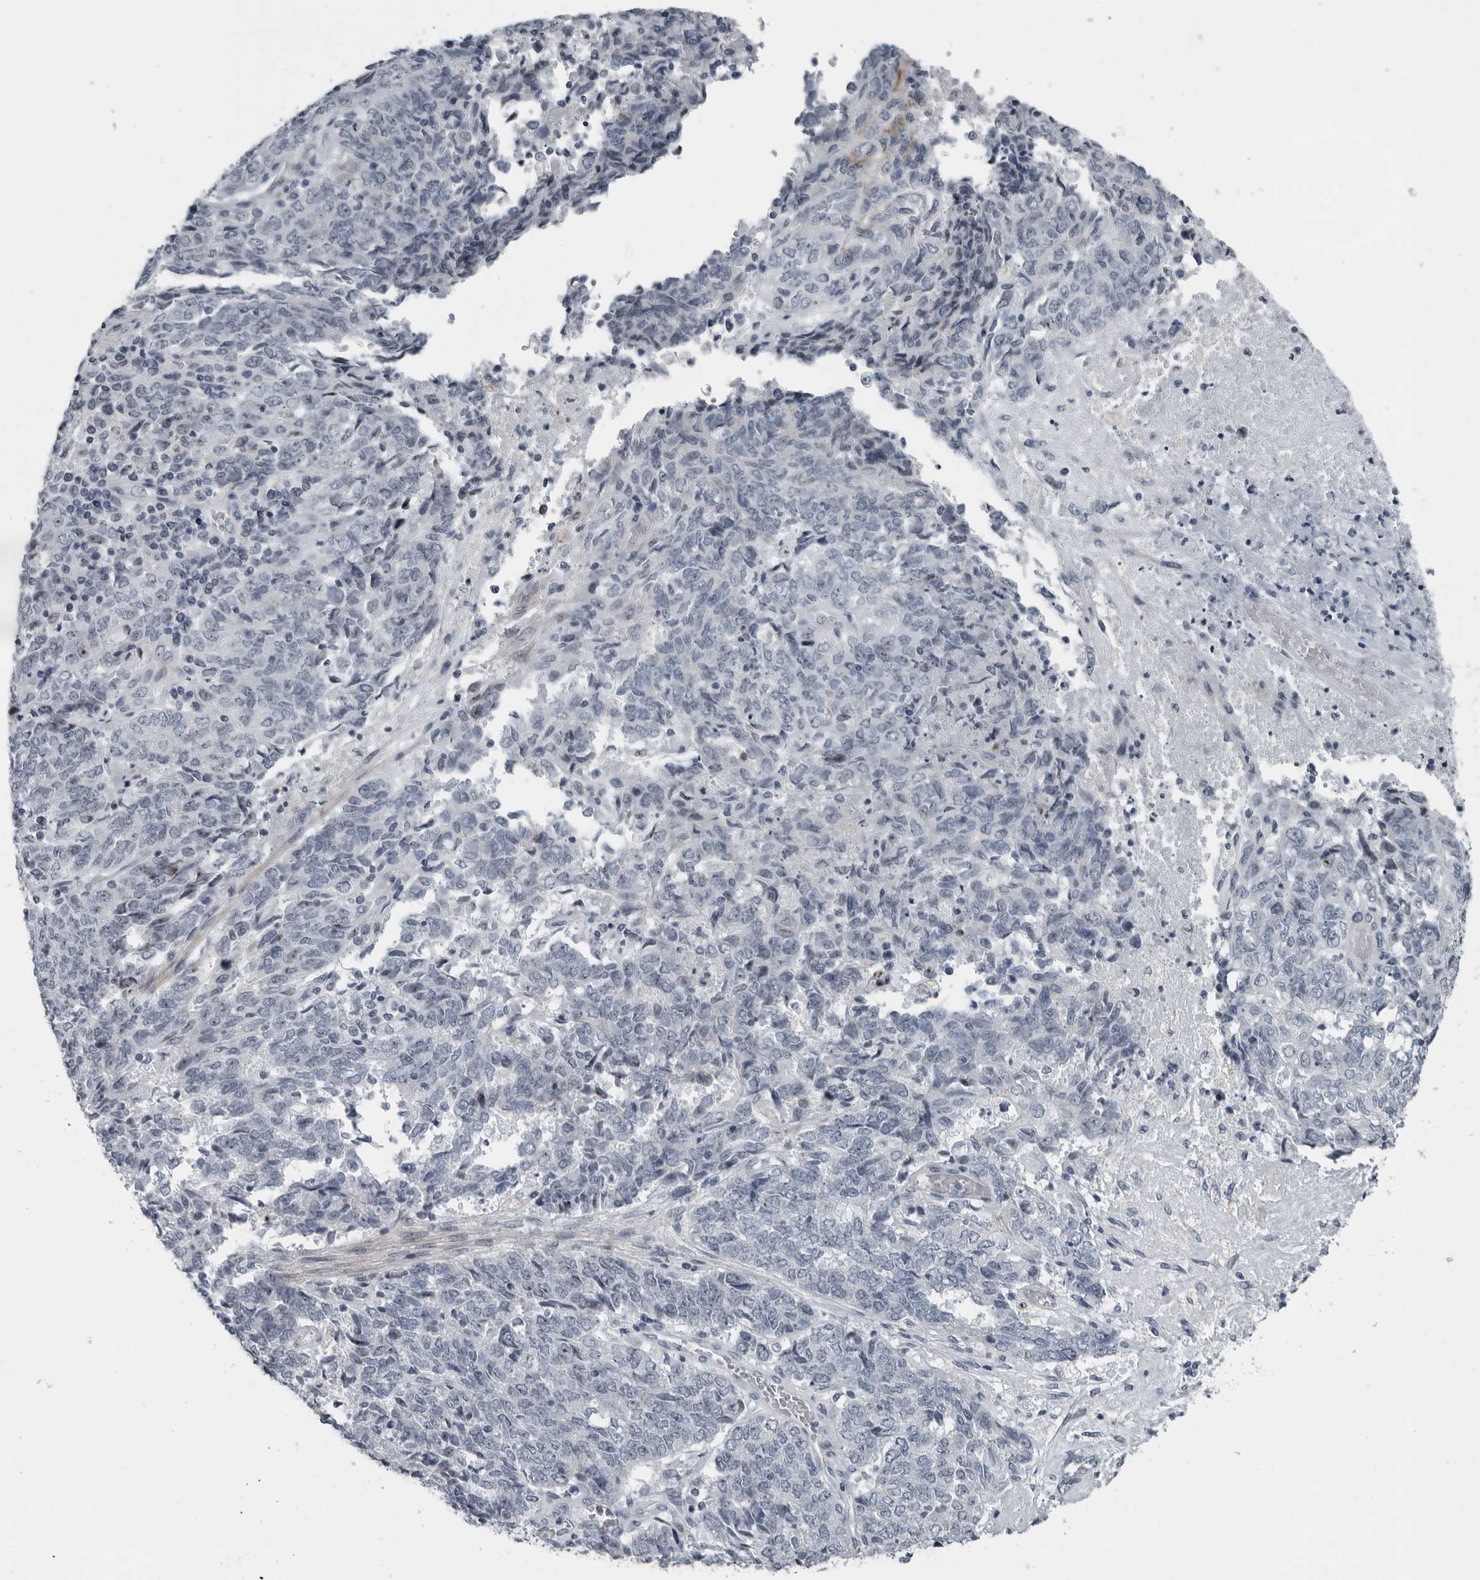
{"staining": {"intensity": "negative", "quantity": "none", "location": "none"}, "tissue": "endometrial cancer", "cell_type": "Tumor cells", "image_type": "cancer", "snomed": [{"axis": "morphology", "description": "Adenocarcinoma, NOS"}, {"axis": "topography", "description": "Endometrium"}], "caption": "Immunohistochemical staining of adenocarcinoma (endometrial) displays no significant expression in tumor cells.", "gene": "PDCD11", "patient": {"sex": "female", "age": 80}}